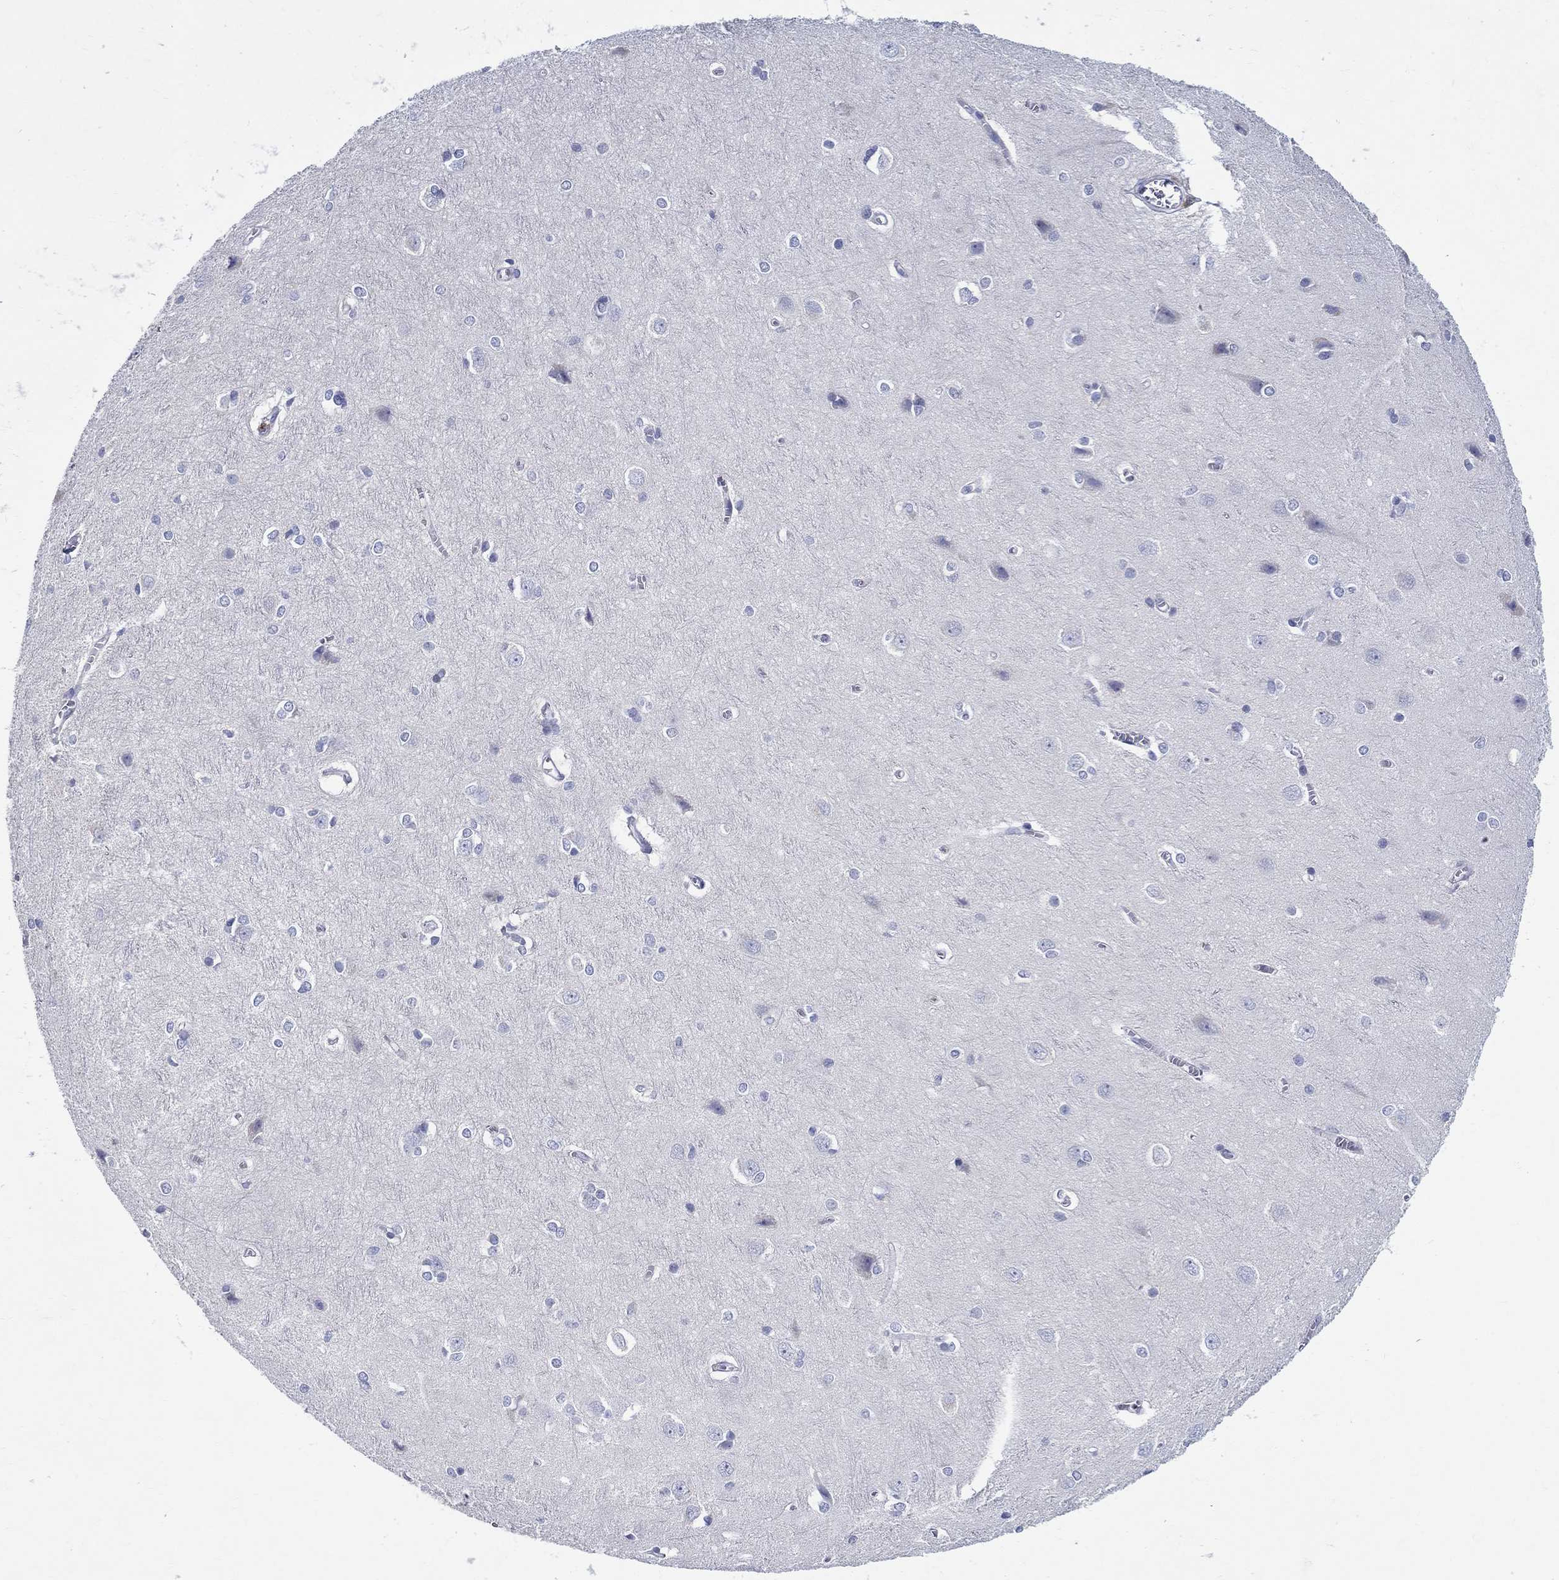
{"staining": {"intensity": "negative", "quantity": "none", "location": "none"}, "tissue": "cerebral cortex", "cell_type": "Endothelial cells", "image_type": "normal", "snomed": [{"axis": "morphology", "description": "Normal tissue, NOS"}, {"axis": "topography", "description": "Cerebral cortex"}], "caption": "Immunohistochemical staining of benign cerebral cortex demonstrates no significant expression in endothelial cells. Nuclei are stained in blue.", "gene": "CRYGA", "patient": {"sex": "male", "age": 37}}